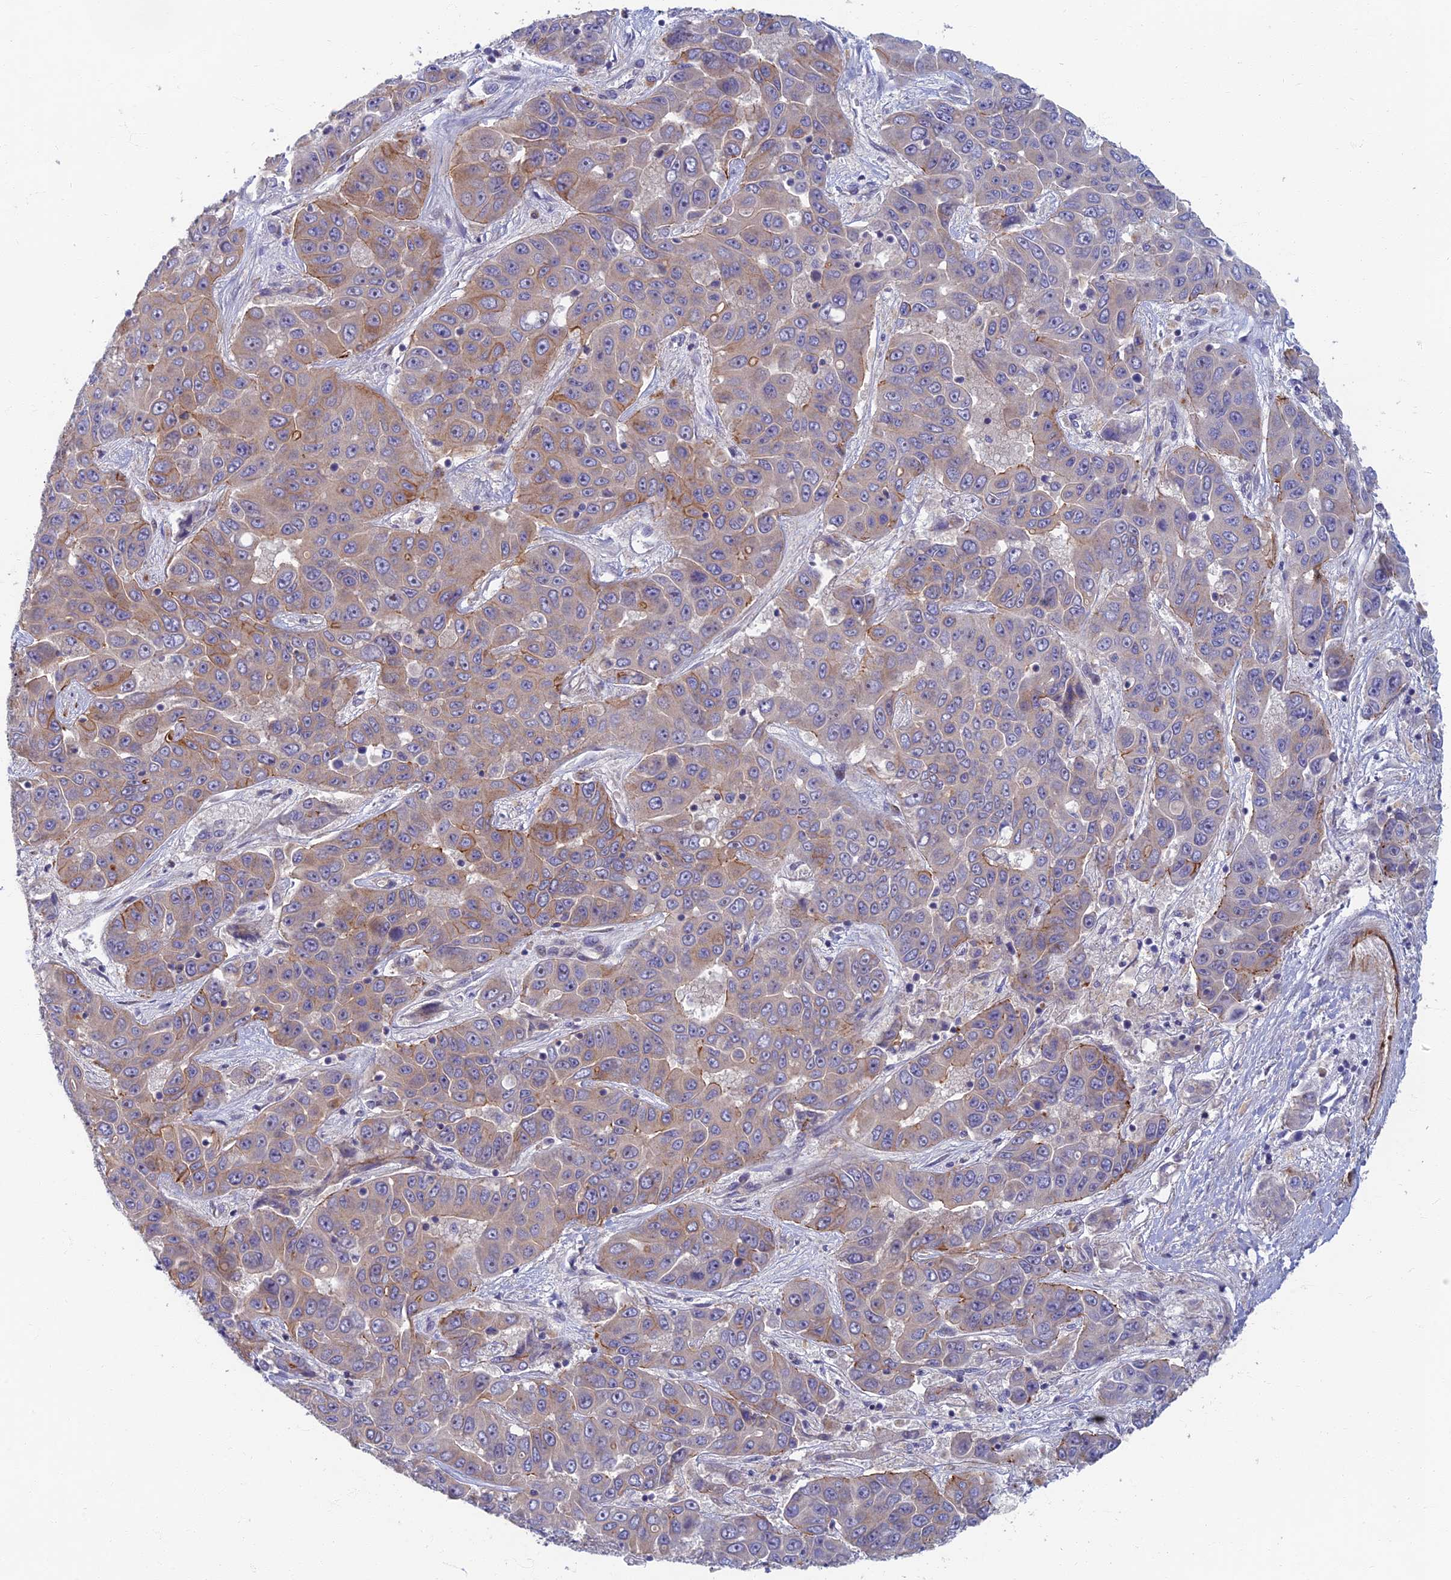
{"staining": {"intensity": "moderate", "quantity": "<25%", "location": "cytoplasmic/membranous"}, "tissue": "liver cancer", "cell_type": "Tumor cells", "image_type": "cancer", "snomed": [{"axis": "morphology", "description": "Cholangiocarcinoma"}, {"axis": "topography", "description": "Liver"}], "caption": "Immunohistochemical staining of cholangiocarcinoma (liver) reveals moderate cytoplasmic/membranous protein positivity in approximately <25% of tumor cells.", "gene": "RHBDL2", "patient": {"sex": "female", "age": 52}}